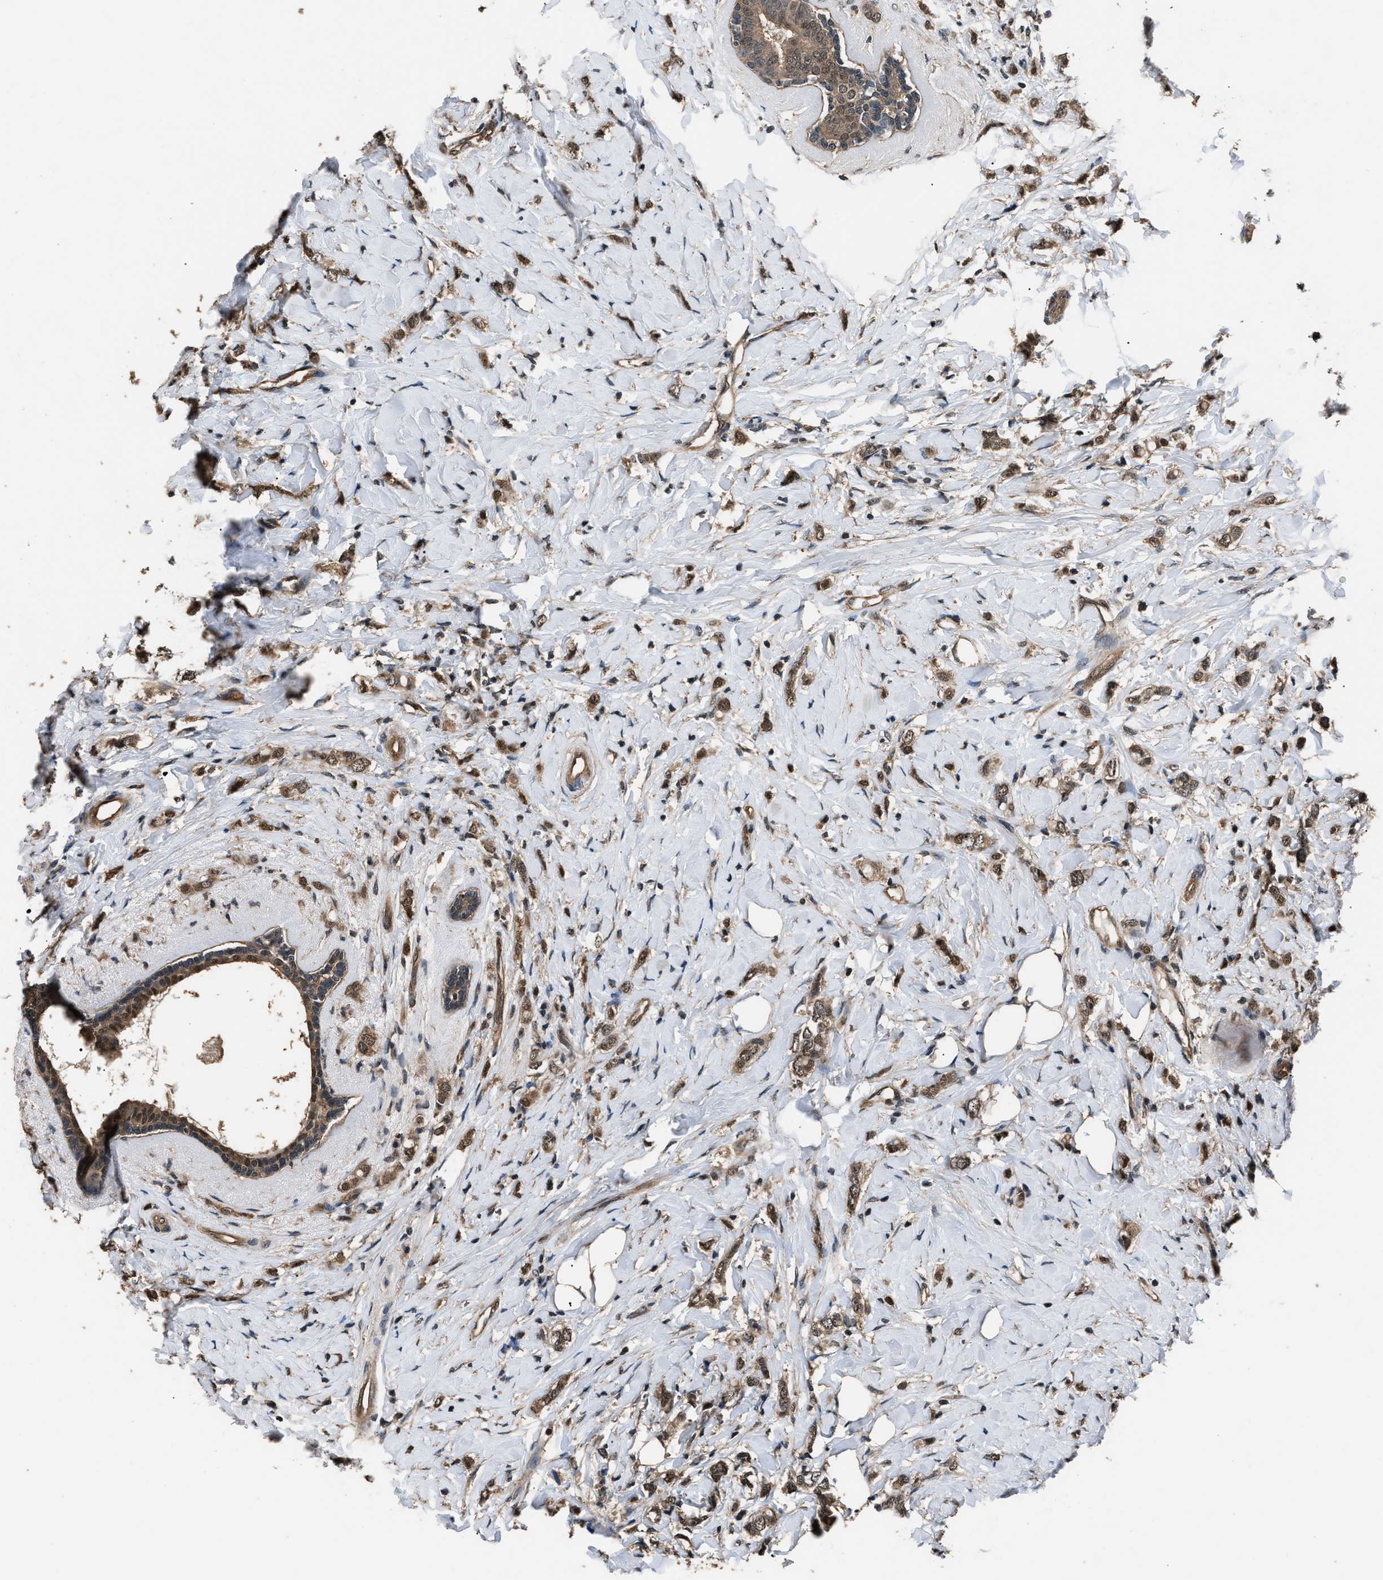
{"staining": {"intensity": "moderate", "quantity": ">75%", "location": "cytoplasmic/membranous,nuclear"}, "tissue": "breast cancer", "cell_type": "Tumor cells", "image_type": "cancer", "snomed": [{"axis": "morphology", "description": "Normal tissue, NOS"}, {"axis": "morphology", "description": "Lobular carcinoma"}, {"axis": "topography", "description": "Breast"}], "caption": "Brown immunohistochemical staining in breast lobular carcinoma displays moderate cytoplasmic/membranous and nuclear staining in approximately >75% of tumor cells.", "gene": "DFFA", "patient": {"sex": "female", "age": 47}}